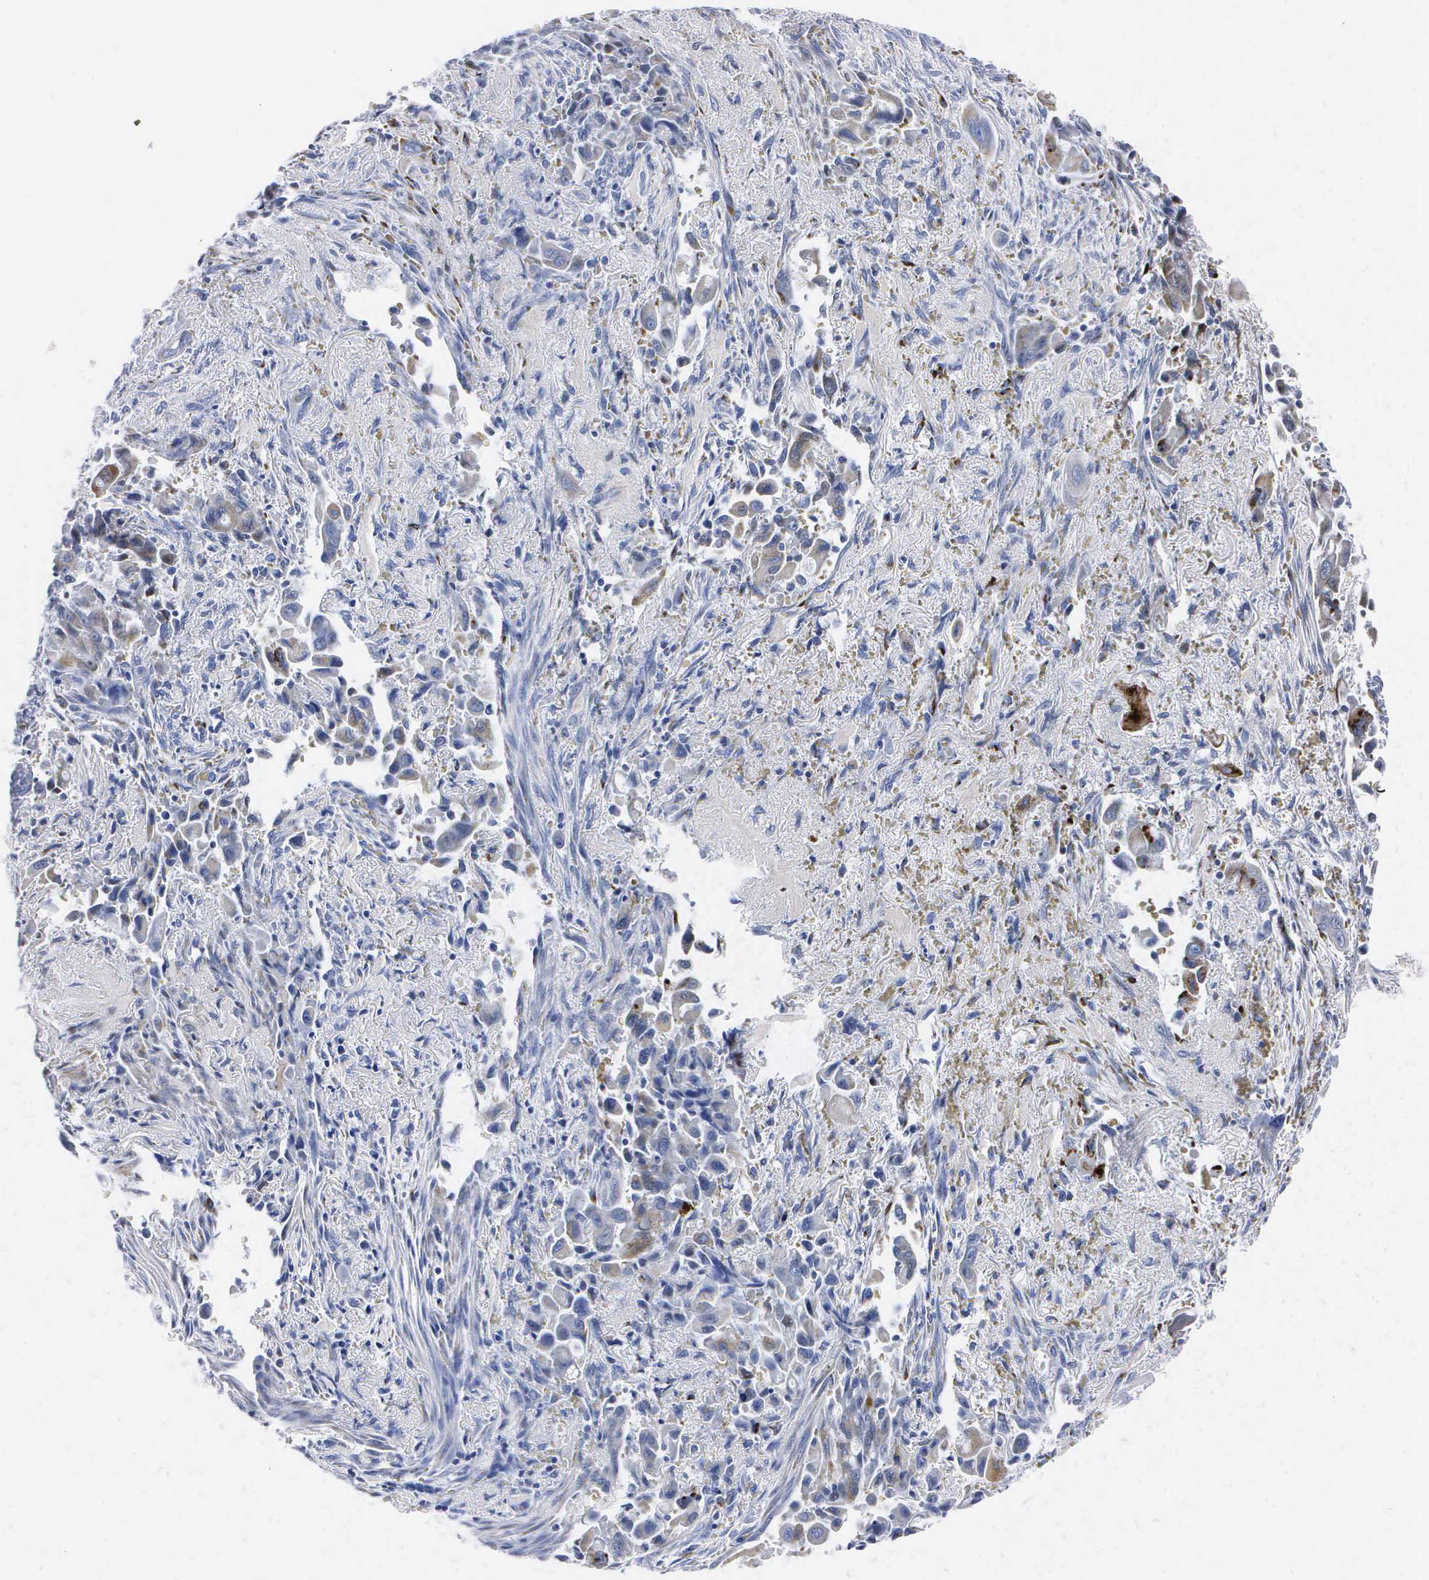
{"staining": {"intensity": "moderate", "quantity": "25%-75%", "location": "cytoplasmic/membranous"}, "tissue": "lung cancer", "cell_type": "Tumor cells", "image_type": "cancer", "snomed": [{"axis": "morphology", "description": "Adenocarcinoma, NOS"}, {"axis": "topography", "description": "Lung"}], "caption": "IHC photomicrograph of human lung cancer (adenocarcinoma) stained for a protein (brown), which exhibits medium levels of moderate cytoplasmic/membranous staining in approximately 25%-75% of tumor cells.", "gene": "ENO2", "patient": {"sex": "male", "age": 68}}